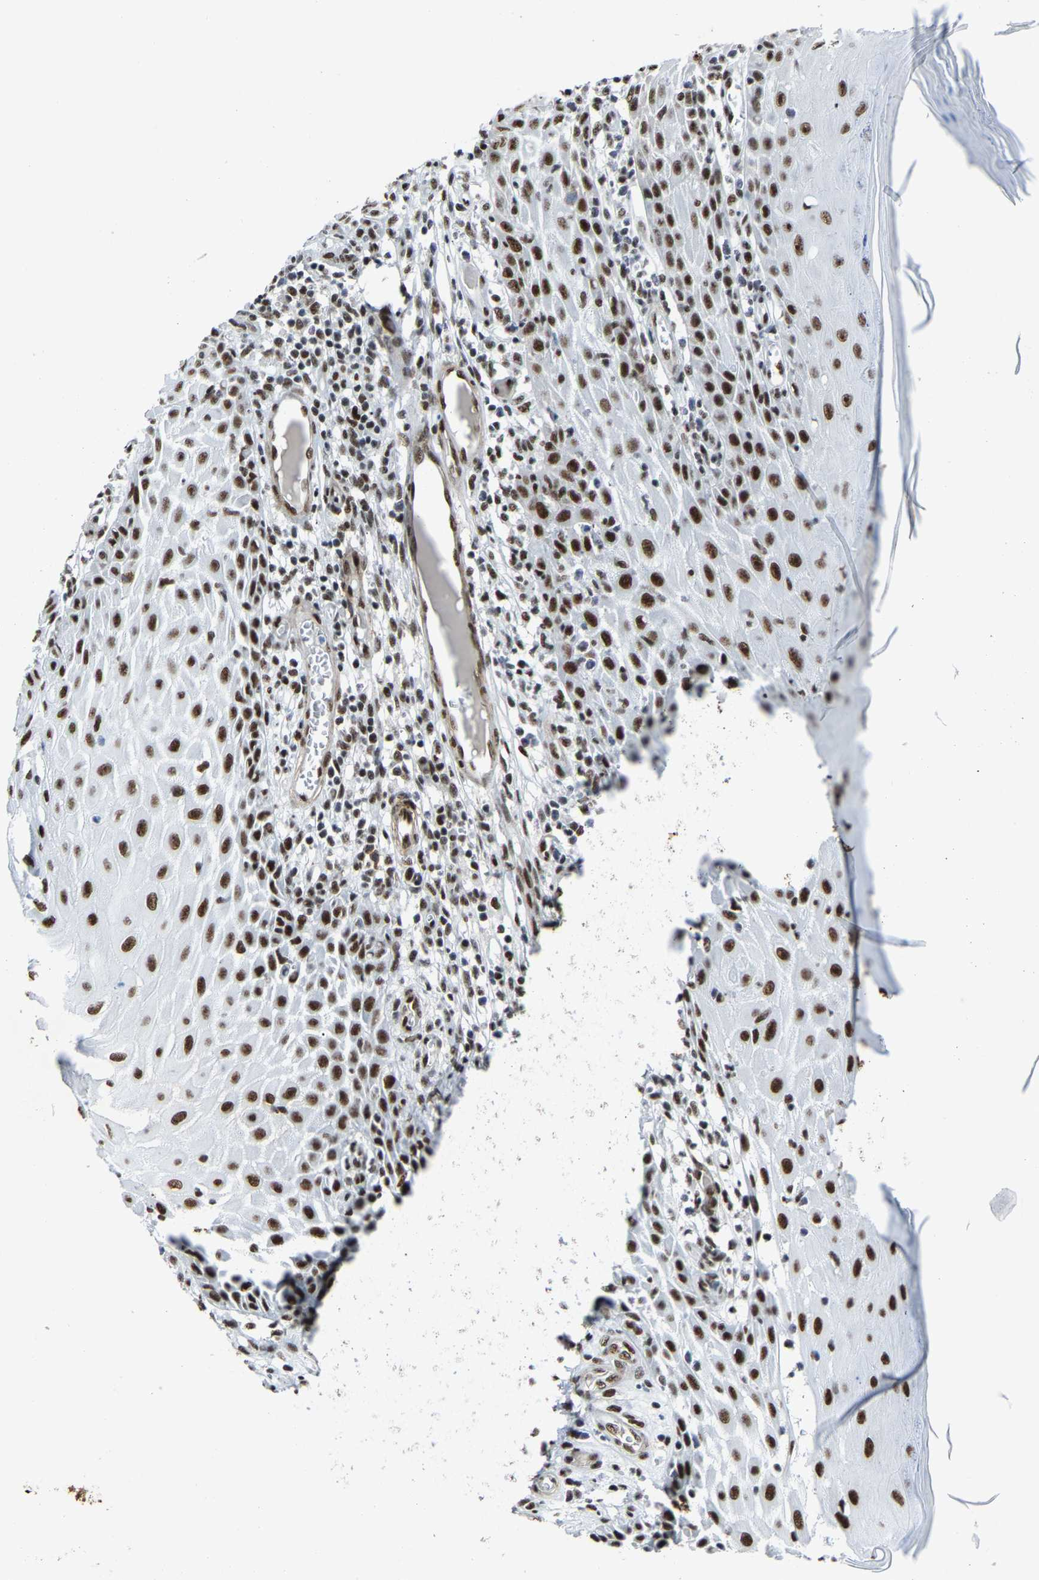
{"staining": {"intensity": "strong", "quantity": ">75%", "location": "nuclear"}, "tissue": "skin cancer", "cell_type": "Tumor cells", "image_type": "cancer", "snomed": [{"axis": "morphology", "description": "Squamous cell carcinoma, NOS"}, {"axis": "topography", "description": "Skin"}], "caption": "Immunohistochemical staining of skin cancer displays high levels of strong nuclear staining in approximately >75% of tumor cells. (DAB (3,3'-diaminobenzidine) IHC, brown staining for protein, blue staining for nuclei).", "gene": "DDX5", "patient": {"sex": "female", "age": 73}}